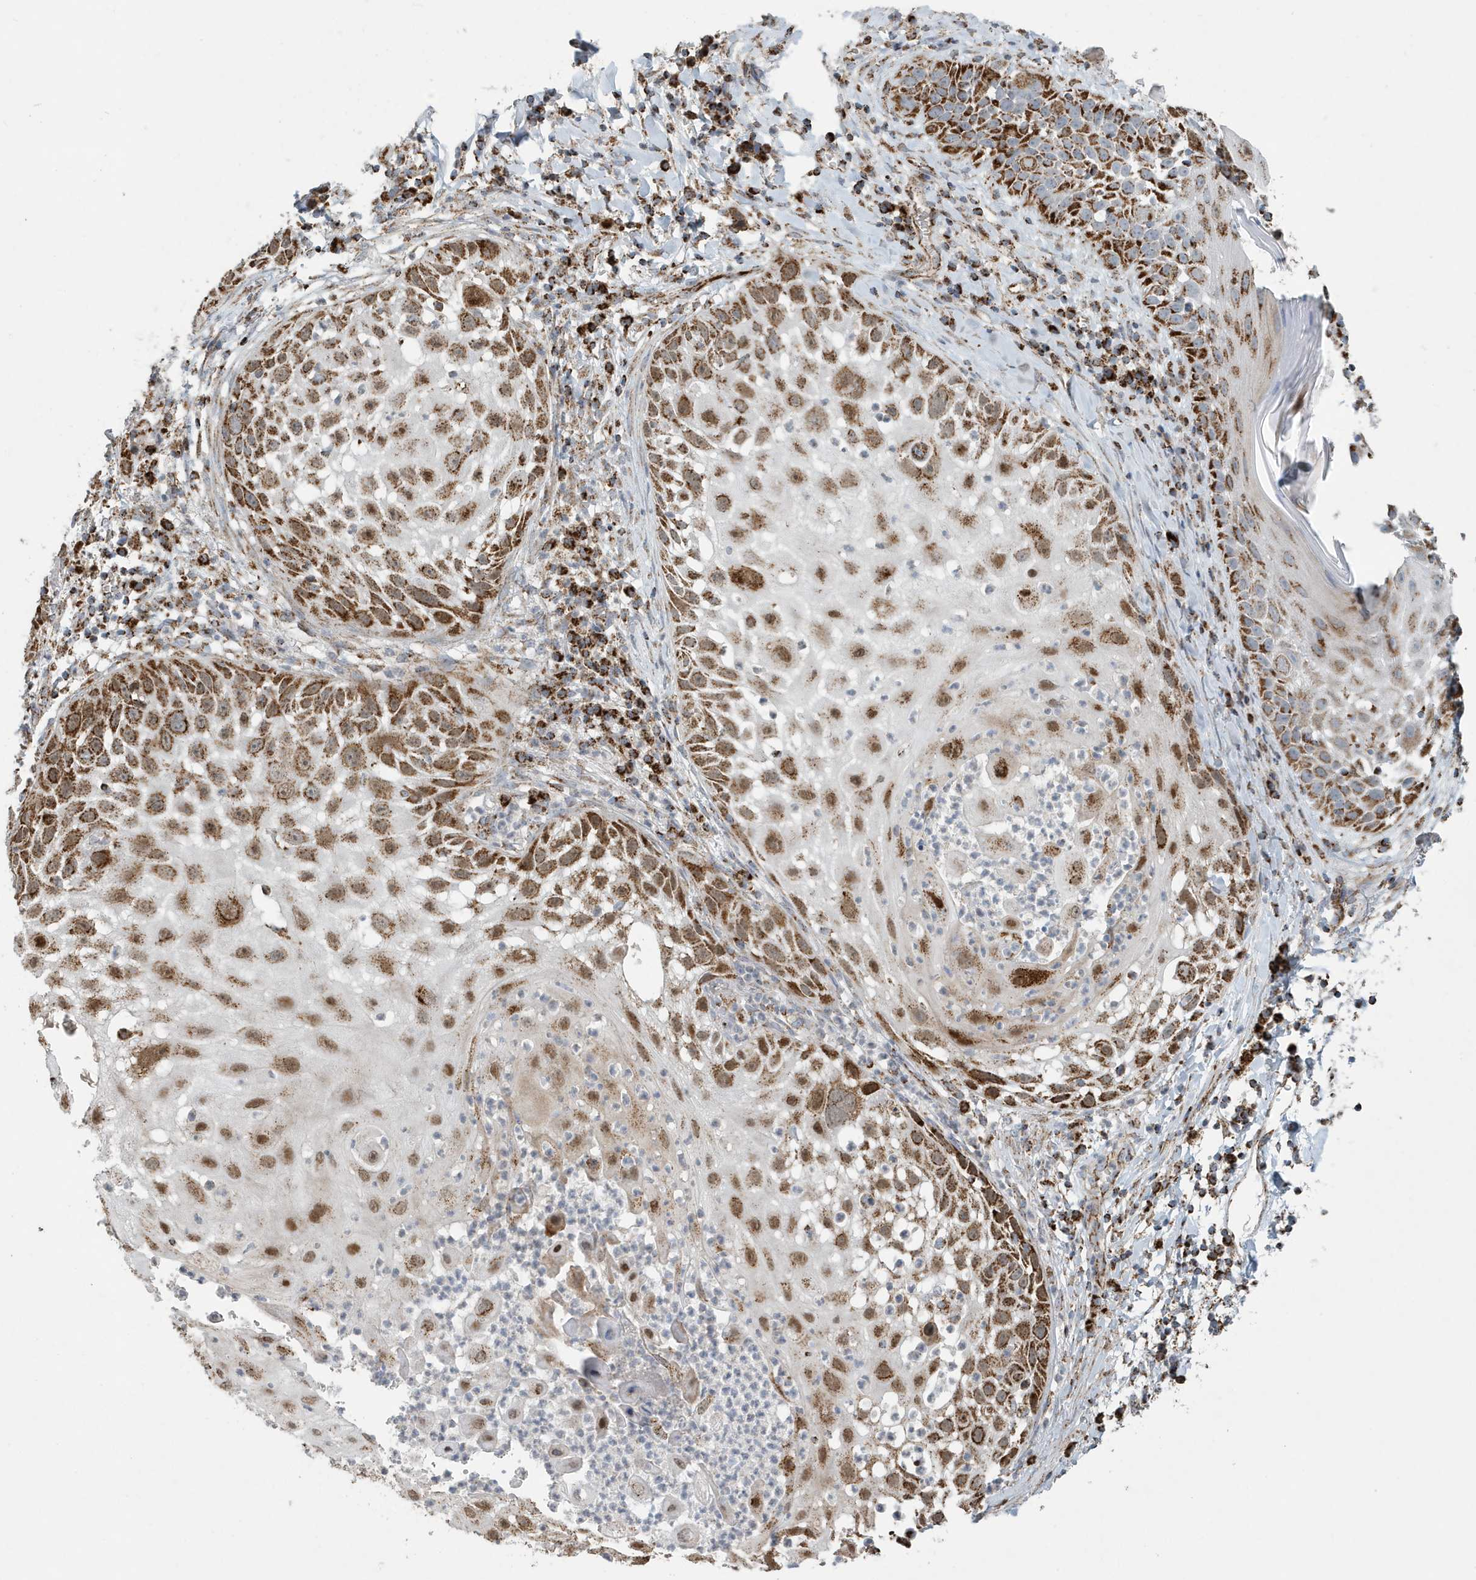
{"staining": {"intensity": "strong", "quantity": ">75%", "location": "cytoplasmic/membranous"}, "tissue": "skin cancer", "cell_type": "Tumor cells", "image_type": "cancer", "snomed": [{"axis": "morphology", "description": "Squamous cell carcinoma, NOS"}, {"axis": "topography", "description": "Skin"}], "caption": "The immunohistochemical stain shows strong cytoplasmic/membranous positivity in tumor cells of skin cancer (squamous cell carcinoma) tissue.", "gene": "MAN1A1", "patient": {"sex": "female", "age": 44}}